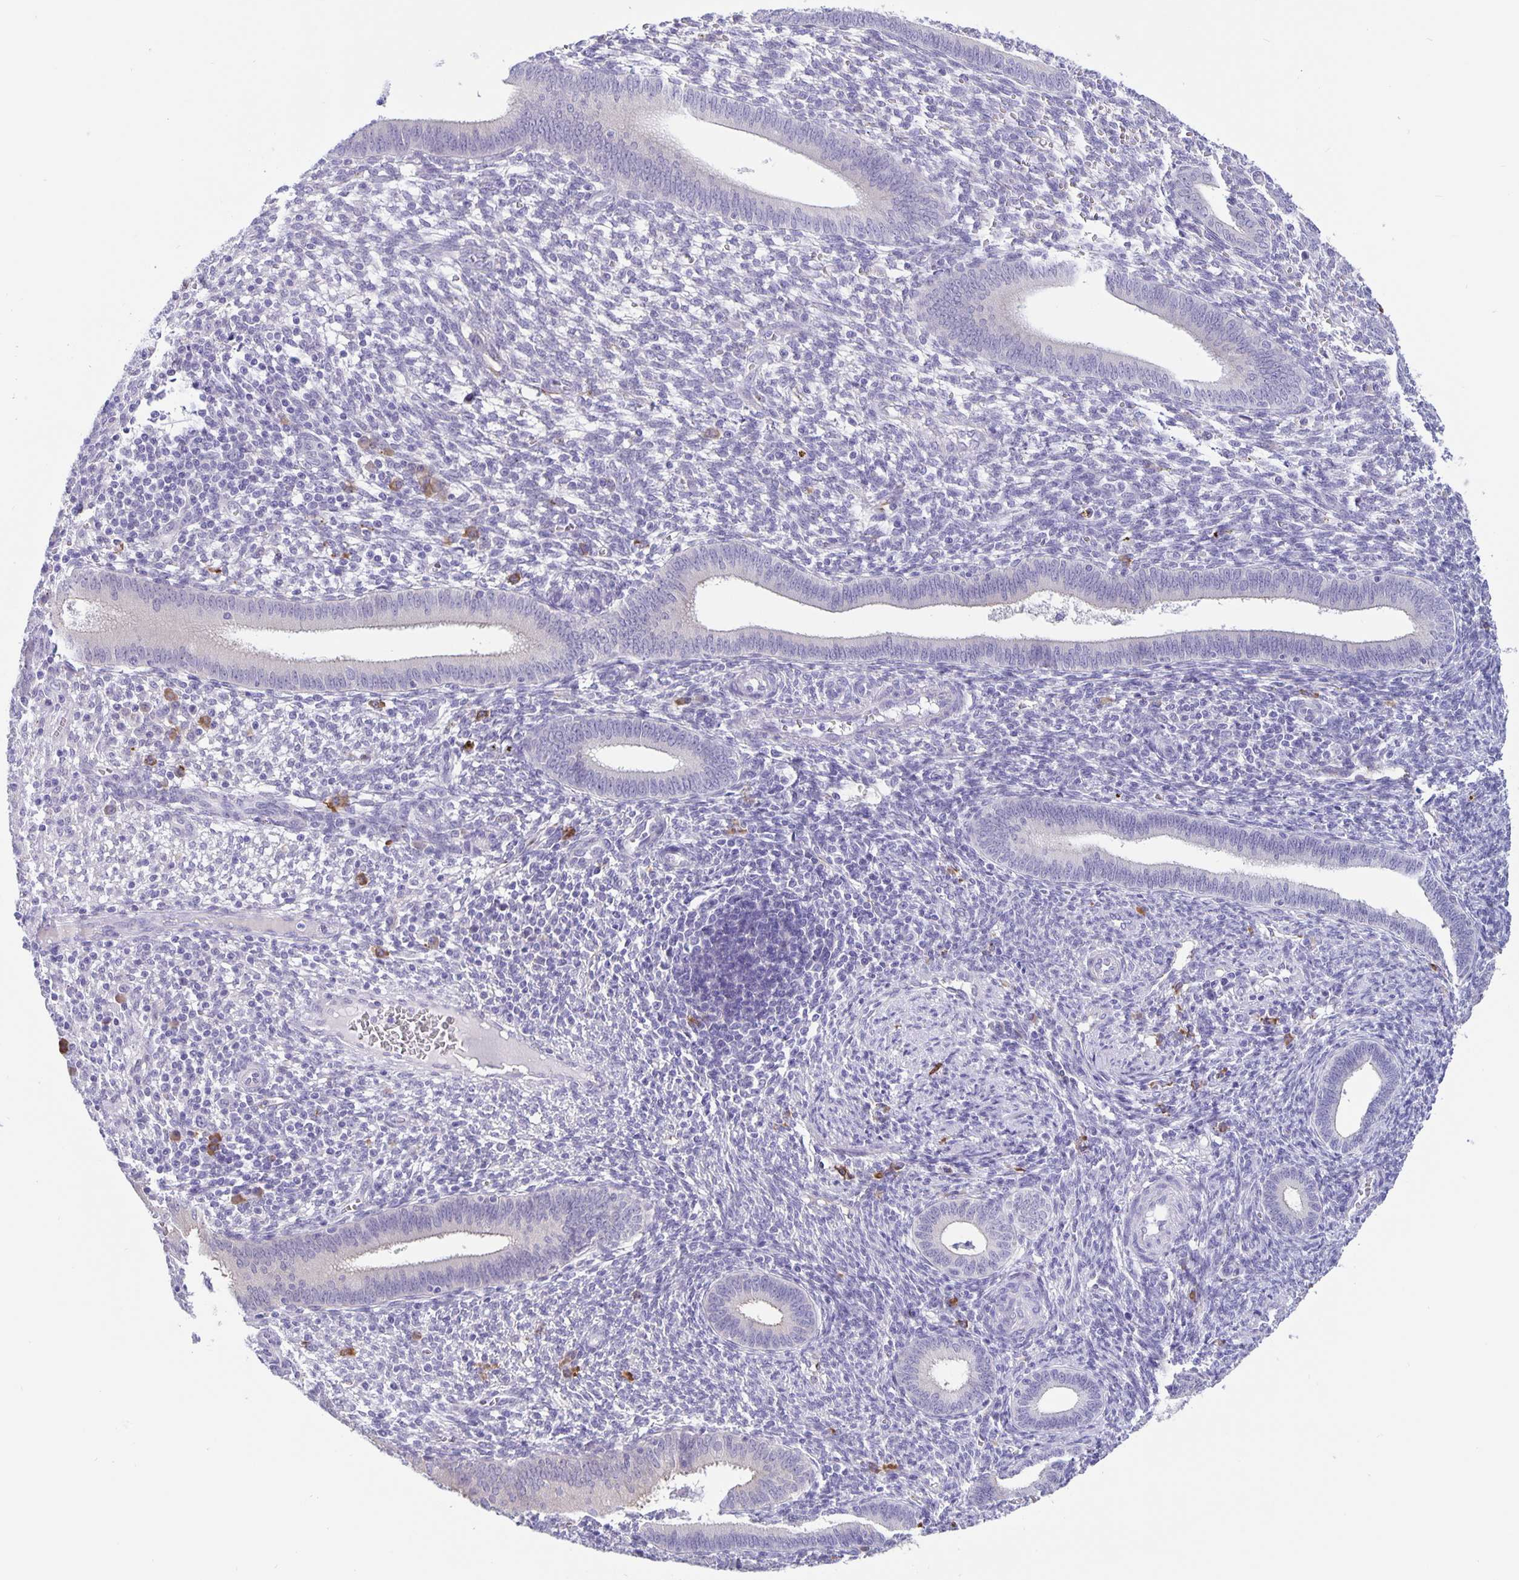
{"staining": {"intensity": "negative", "quantity": "none", "location": "none"}, "tissue": "endometrium", "cell_type": "Cells in endometrial stroma", "image_type": "normal", "snomed": [{"axis": "morphology", "description": "Normal tissue, NOS"}, {"axis": "topography", "description": "Endometrium"}], "caption": "Cells in endometrial stroma show no significant expression in normal endometrium.", "gene": "ERMN", "patient": {"sex": "female", "age": 41}}